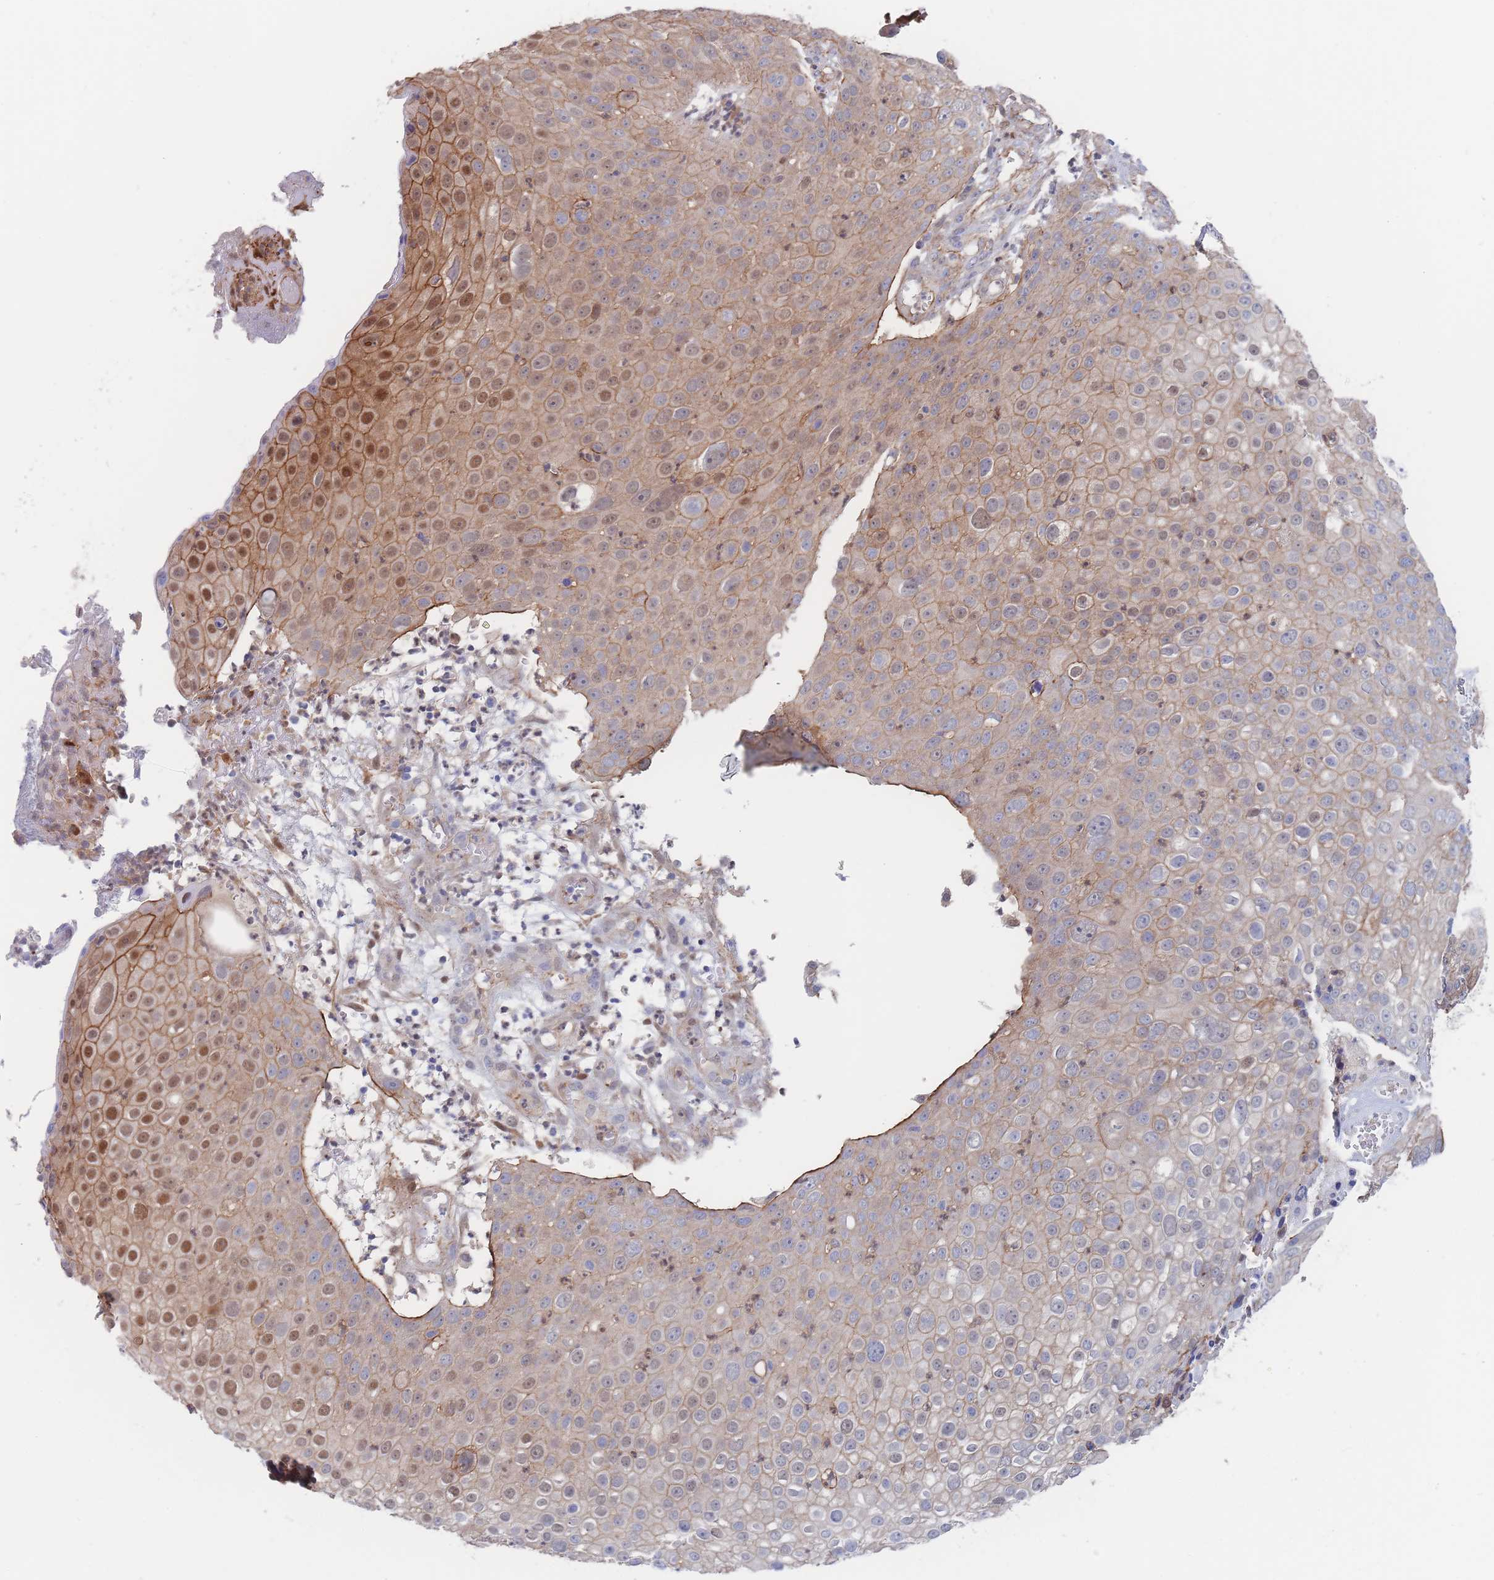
{"staining": {"intensity": "moderate", "quantity": "25%-75%", "location": "cytoplasmic/membranous,nuclear"}, "tissue": "skin cancer", "cell_type": "Tumor cells", "image_type": "cancer", "snomed": [{"axis": "morphology", "description": "Squamous cell carcinoma, NOS"}, {"axis": "topography", "description": "Skin"}], "caption": "Approximately 25%-75% of tumor cells in skin cancer (squamous cell carcinoma) demonstrate moderate cytoplasmic/membranous and nuclear protein positivity as visualized by brown immunohistochemical staining.", "gene": "G6PC1", "patient": {"sex": "male", "age": 71}}